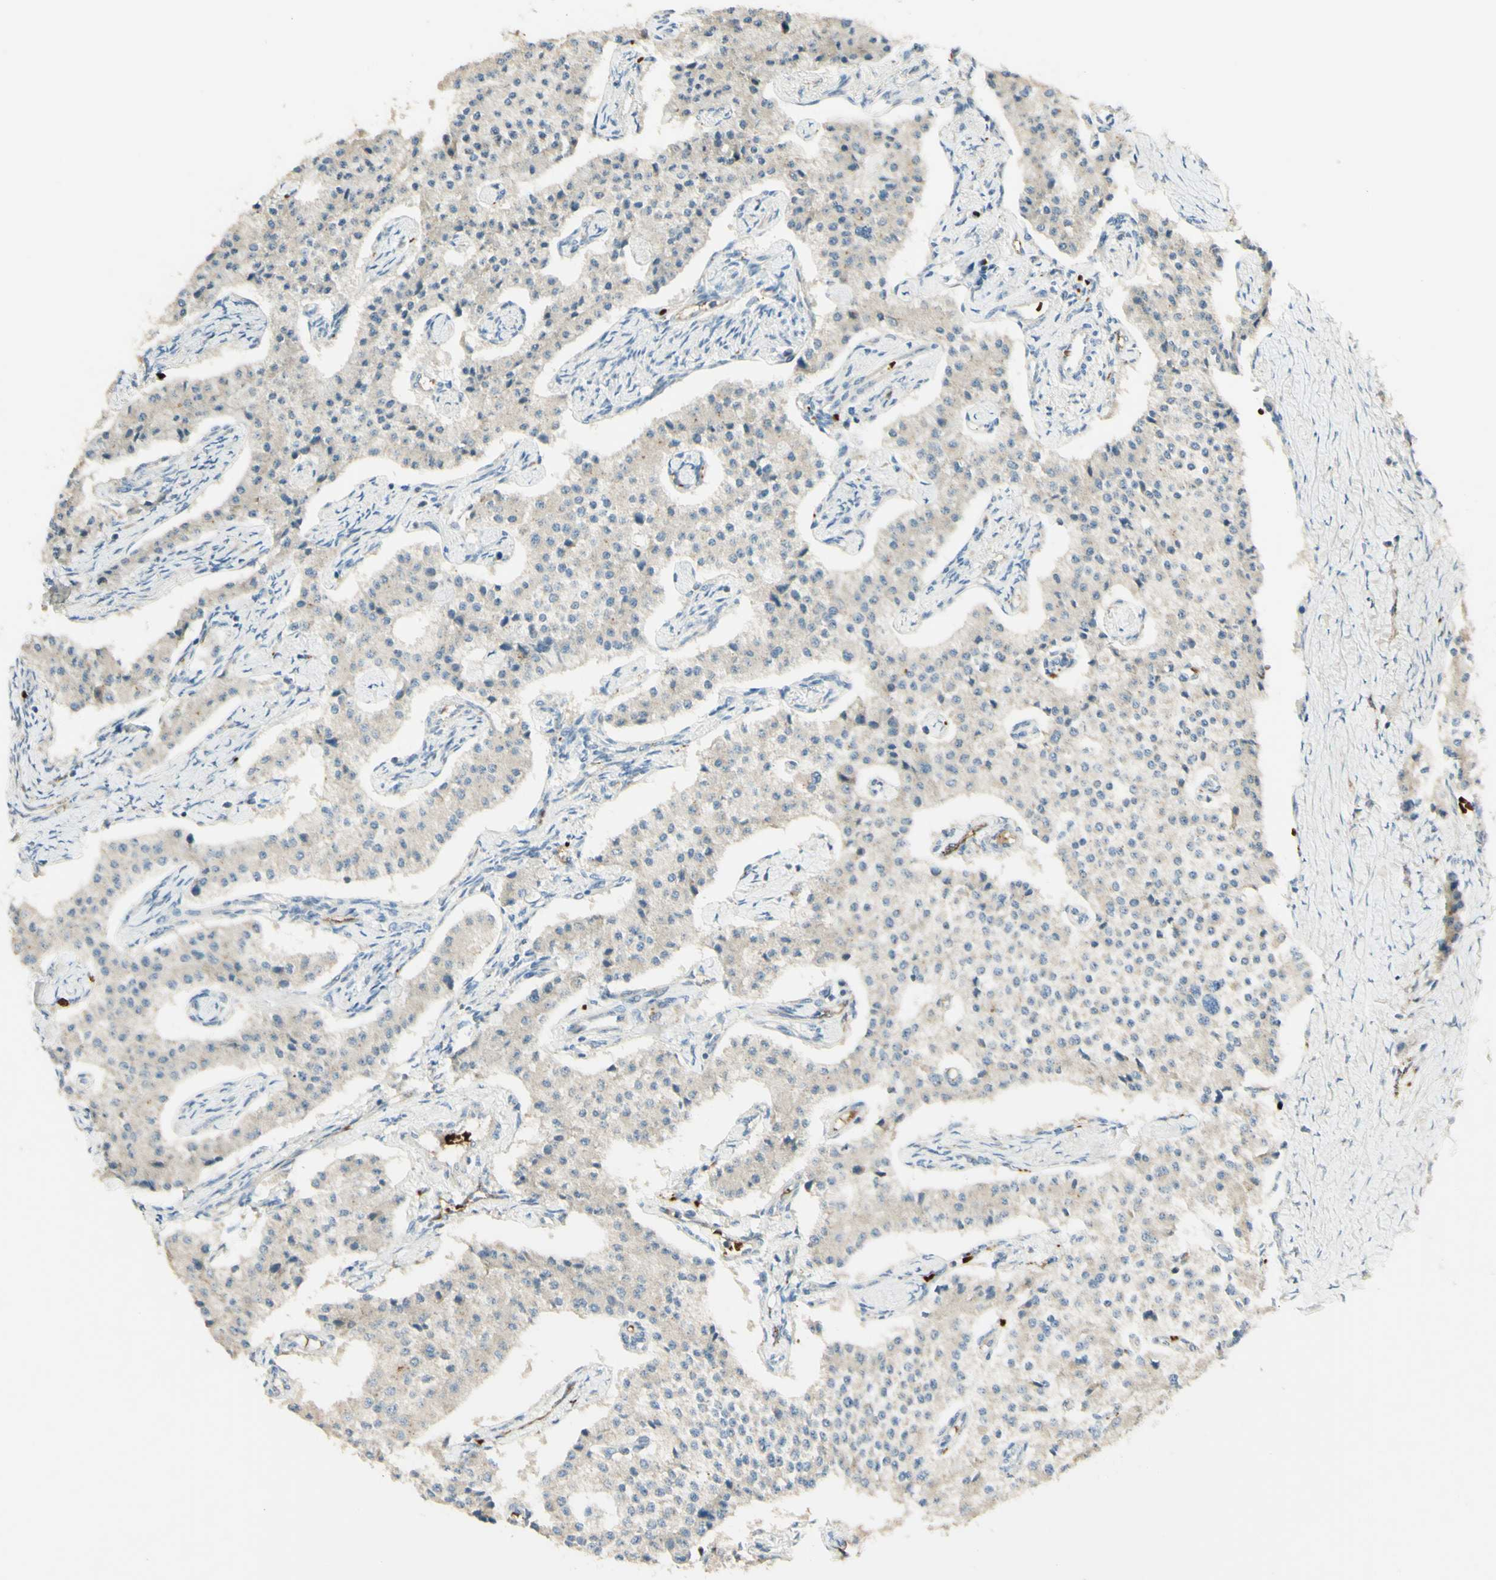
{"staining": {"intensity": "weak", "quantity": "25%-75%", "location": "cytoplasmic/membranous"}, "tissue": "carcinoid", "cell_type": "Tumor cells", "image_type": "cancer", "snomed": [{"axis": "morphology", "description": "Carcinoid, malignant, NOS"}, {"axis": "topography", "description": "Colon"}], "caption": "A brown stain labels weak cytoplasmic/membranous expression of a protein in malignant carcinoid tumor cells.", "gene": "GAN", "patient": {"sex": "female", "age": 52}}